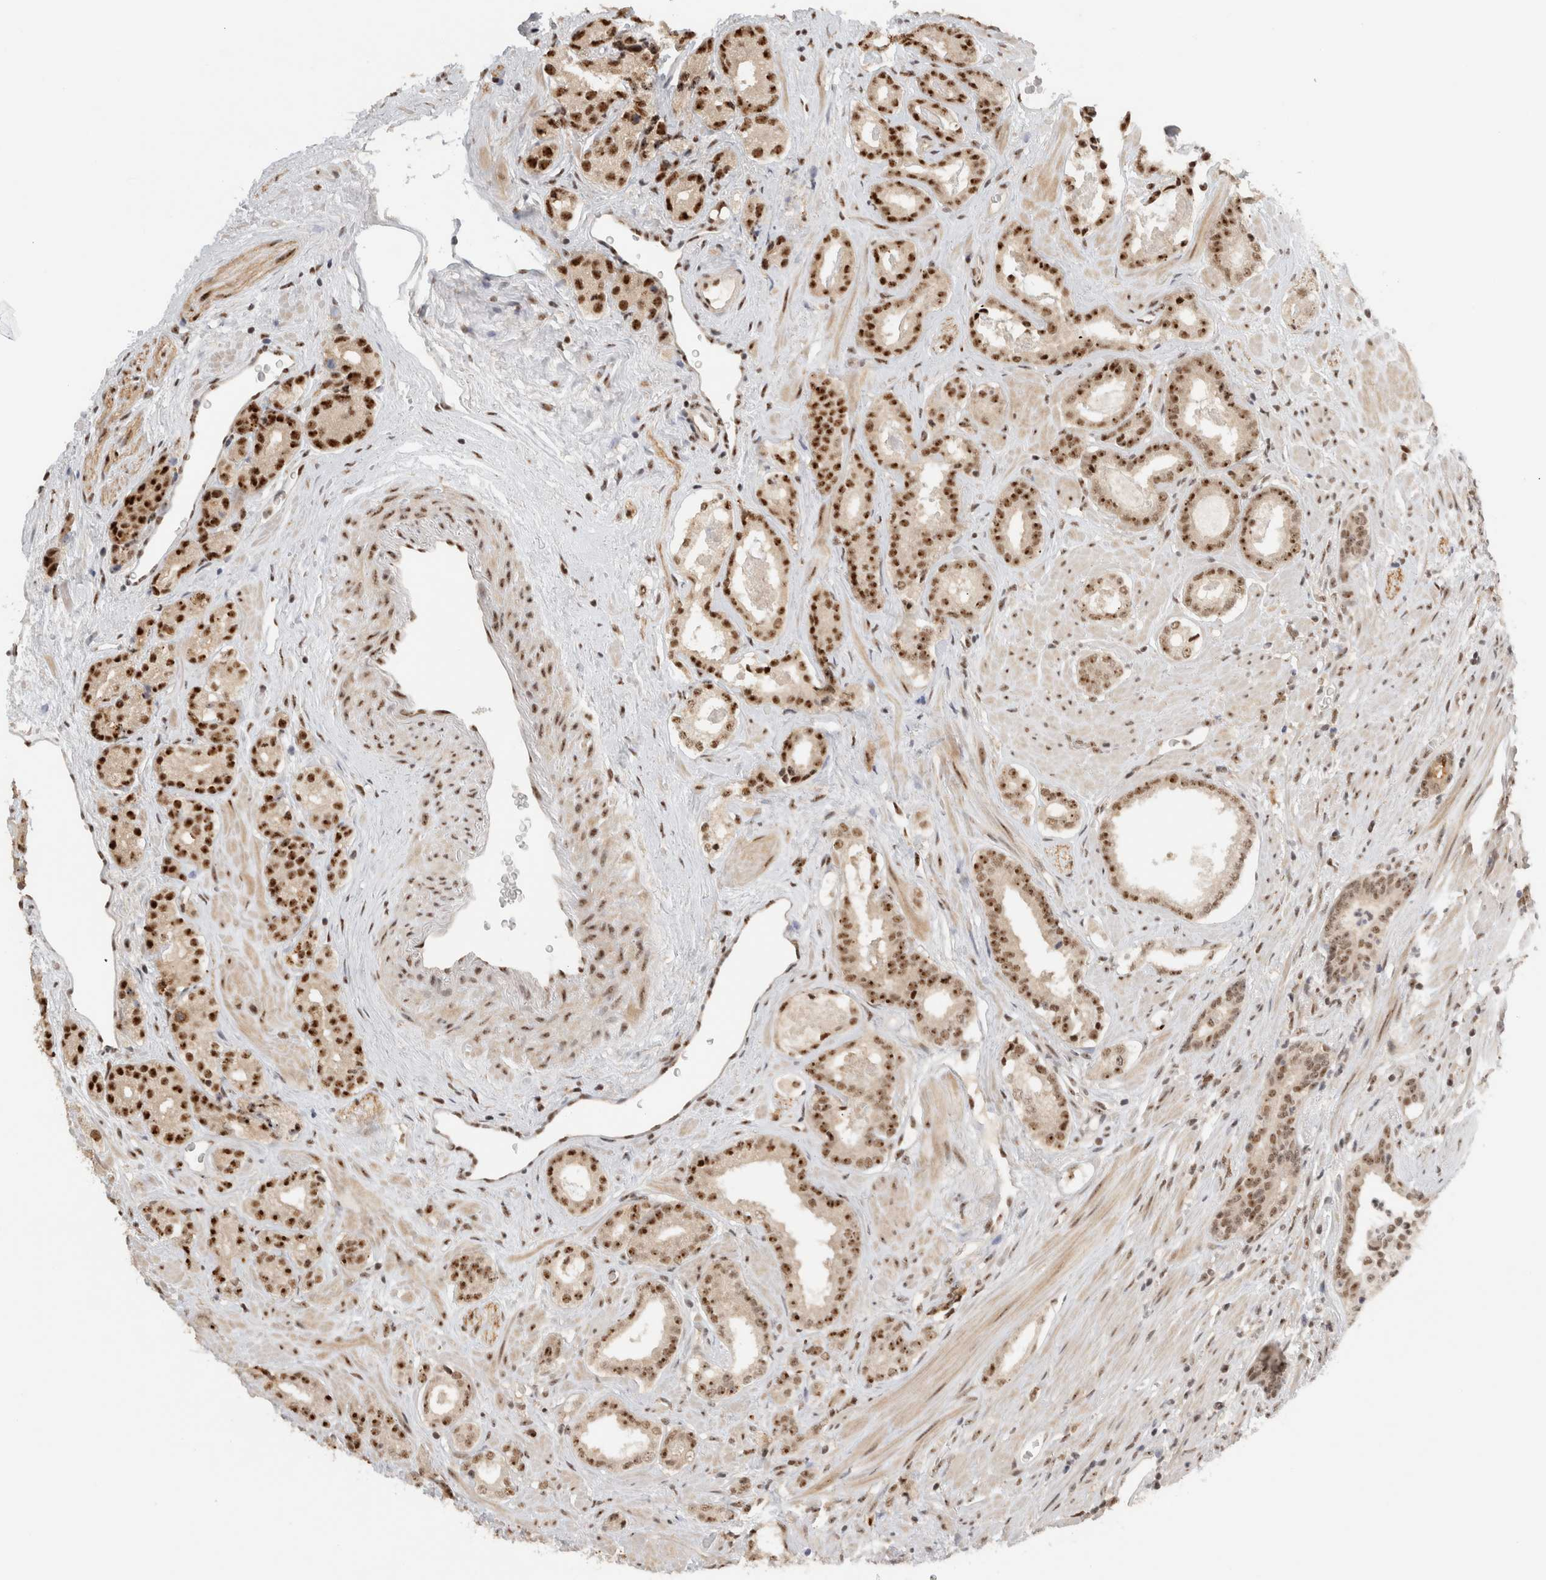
{"staining": {"intensity": "strong", "quantity": ">75%", "location": "nuclear"}, "tissue": "prostate cancer", "cell_type": "Tumor cells", "image_type": "cancer", "snomed": [{"axis": "morphology", "description": "Adenocarcinoma, High grade"}, {"axis": "topography", "description": "Prostate"}], "caption": "High-grade adenocarcinoma (prostate) stained with a brown dye demonstrates strong nuclear positive expression in approximately >75% of tumor cells.", "gene": "EBNA1BP2", "patient": {"sex": "male", "age": 71}}